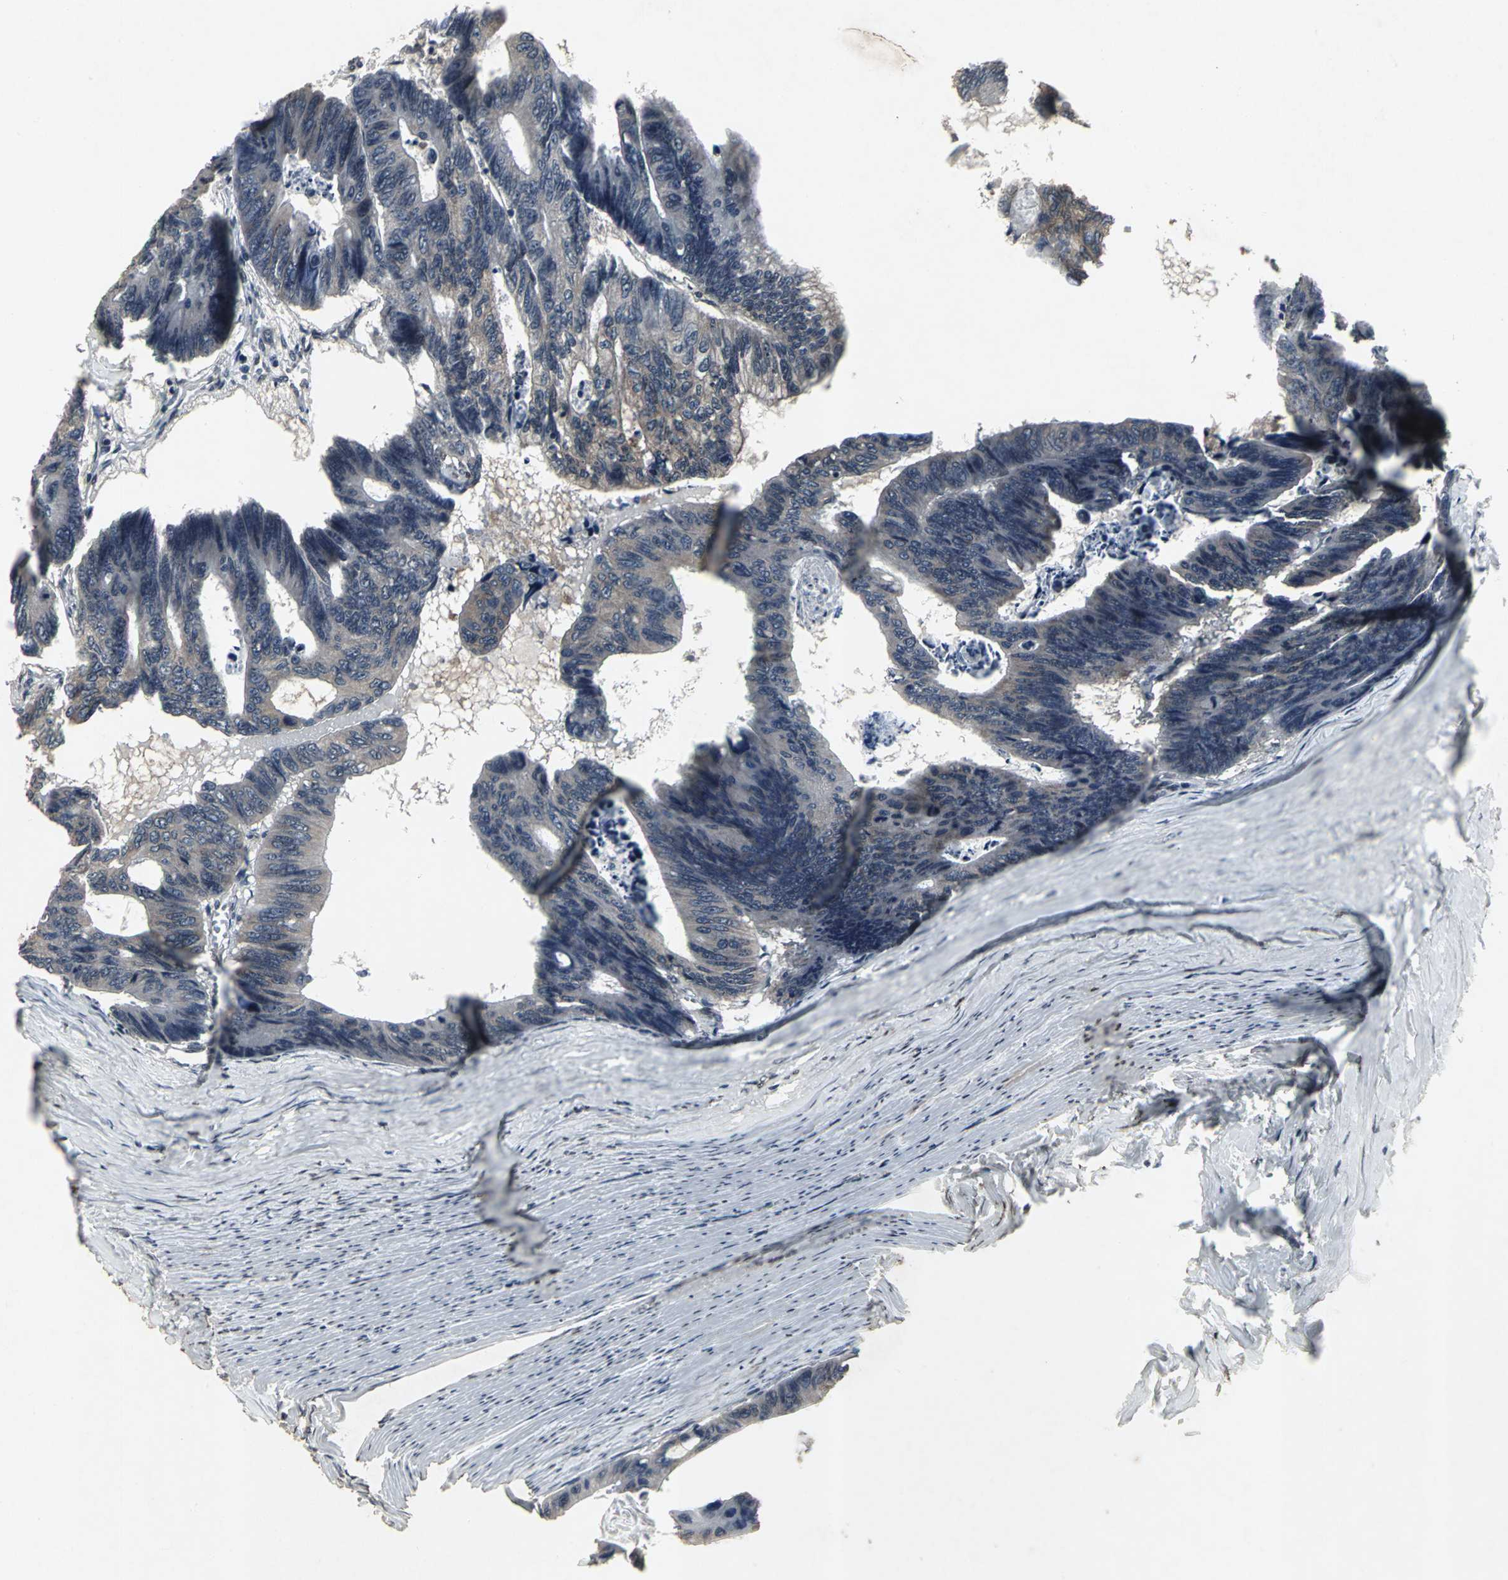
{"staining": {"intensity": "weak", "quantity": "<25%", "location": "cytoplasmic/membranous"}, "tissue": "colorectal cancer", "cell_type": "Tumor cells", "image_type": "cancer", "snomed": [{"axis": "morphology", "description": "Adenocarcinoma, NOS"}, {"axis": "topography", "description": "Colon"}], "caption": "This photomicrograph is of colorectal adenocarcinoma stained with immunohistochemistry to label a protein in brown with the nuclei are counter-stained blue. There is no staining in tumor cells.", "gene": "SH2B3", "patient": {"sex": "female", "age": 55}}